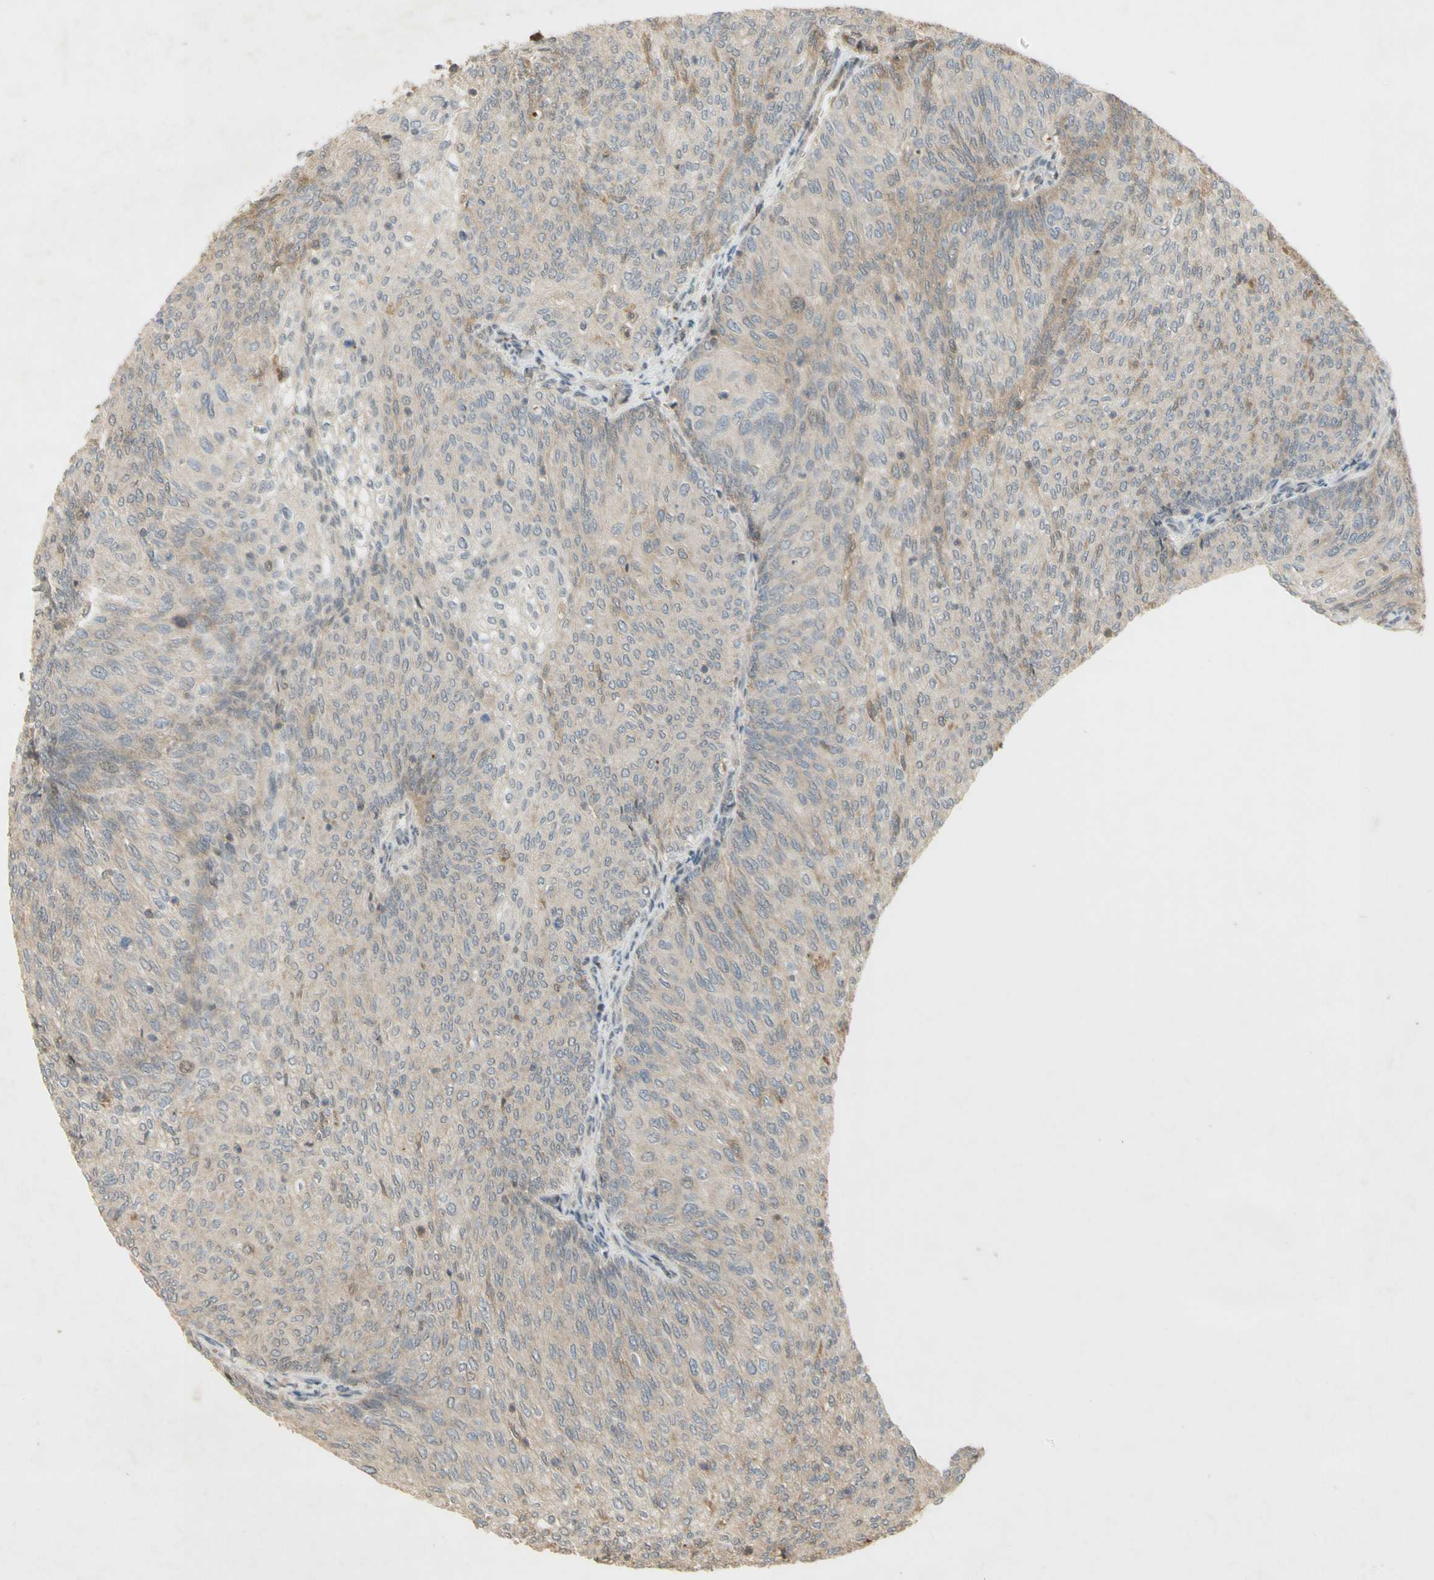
{"staining": {"intensity": "weak", "quantity": "<25%", "location": "cytoplasmic/membranous"}, "tissue": "urothelial cancer", "cell_type": "Tumor cells", "image_type": "cancer", "snomed": [{"axis": "morphology", "description": "Urothelial carcinoma, Low grade"}, {"axis": "topography", "description": "Urinary bladder"}], "caption": "A high-resolution micrograph shows immunohistochemistry (IHC) staining of urothelial cancer, which reveals no significant staining in tumor cells.", "gene": "NRG4", "patient": {"sex": "female", "age": 79}}